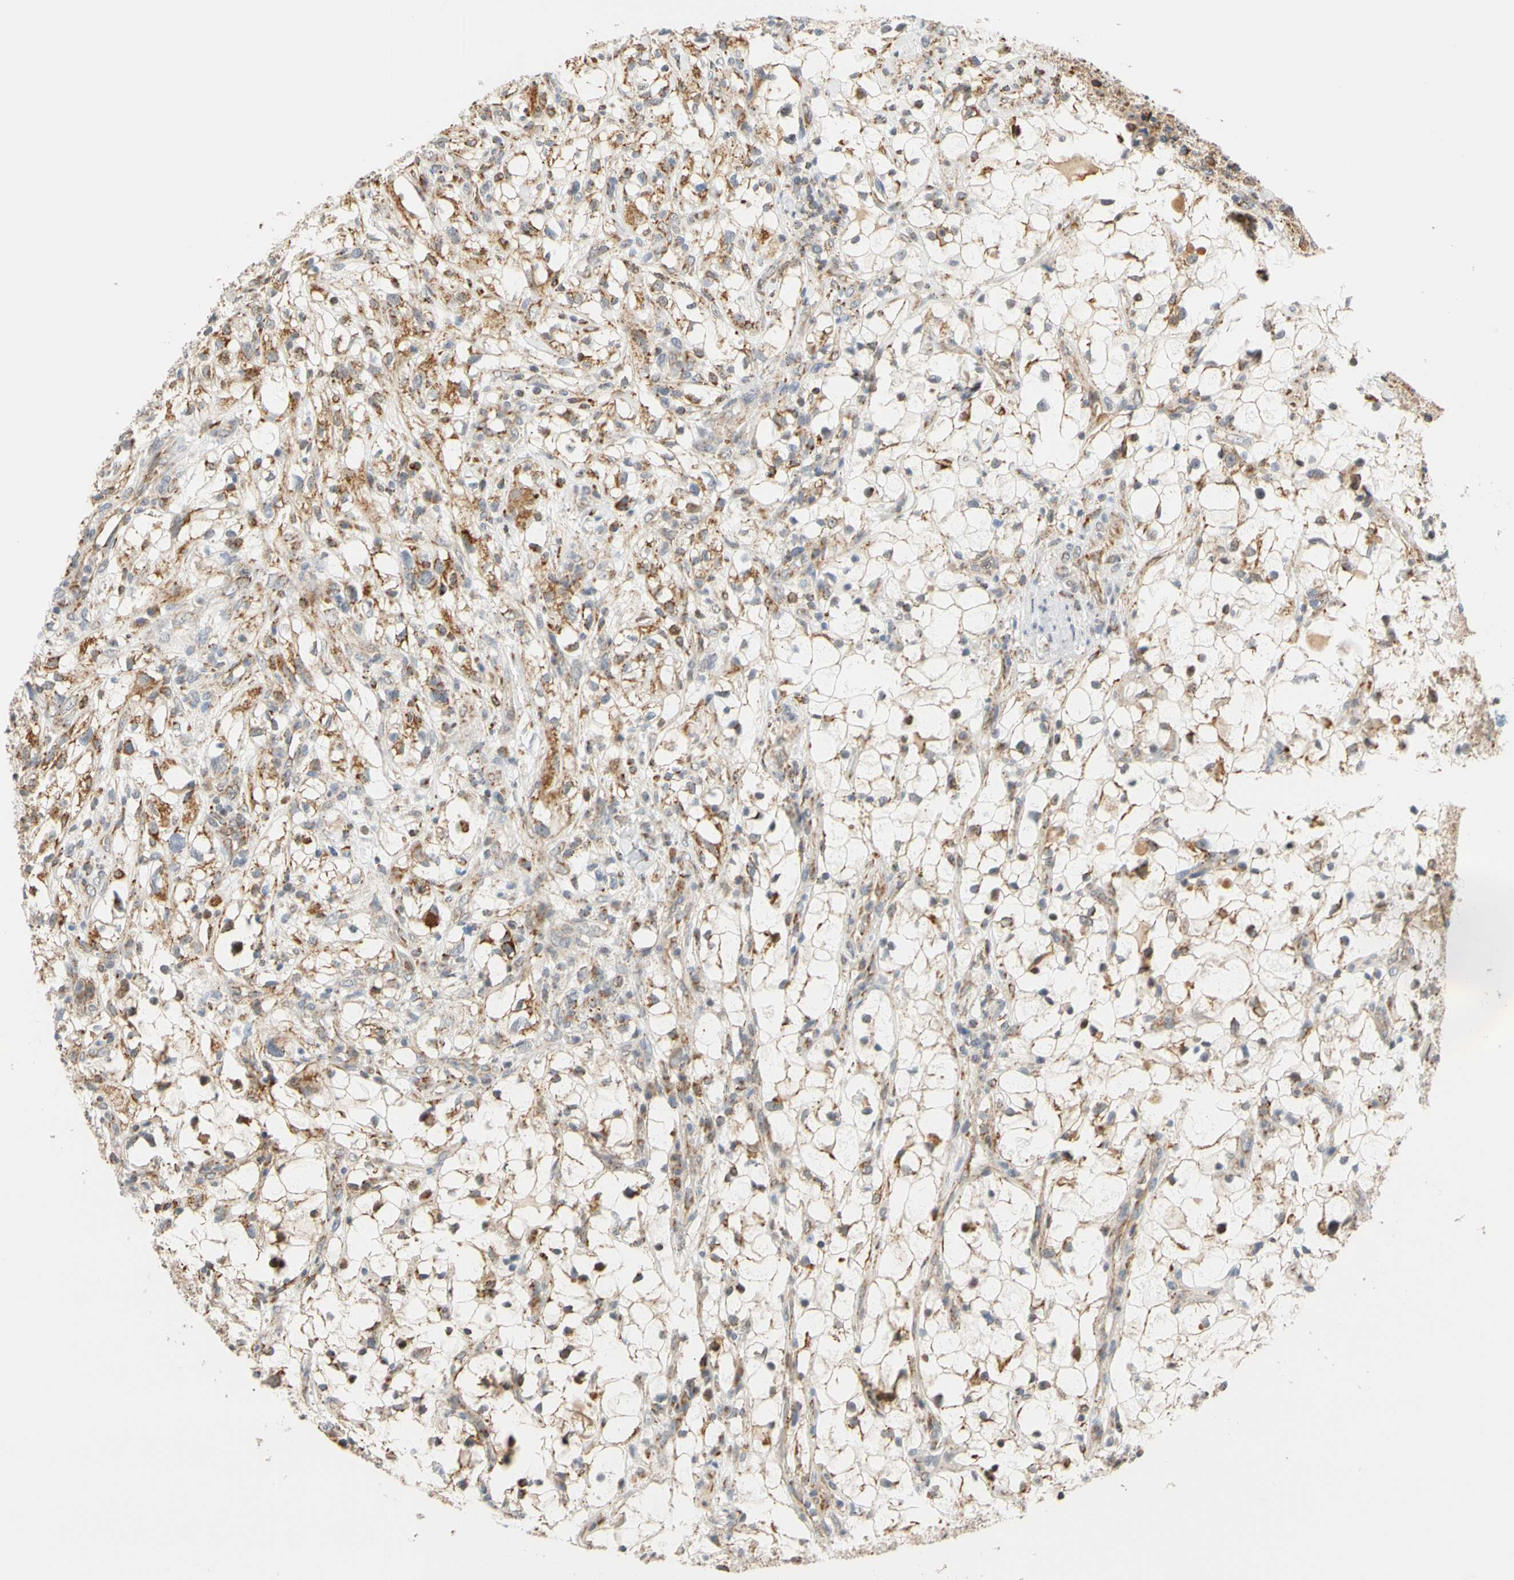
{"staining": {"intensity": "moderate", "quantity": "25%-75%", "location": "cytoplasmic/membranous"}, "tissue": "renal cancer", "cell_type": "Tumor cells", "image_type": "cancer", "snomed": [{"axis": "morphology", "description": "Adenocarcinoma, NOS"}, {"axis": "topography", "description": "Kidney"}], "caption": "IHC (DAB (3,3'-diaminobenzidine)) staining of human adenocarcinoma (renal) reveals moderate cytoplasmic/membranous protein staining in about 25%-75% of tumor cells.", "gene": "SFXN3", "patient": {"sex": "female", "age": 60}}